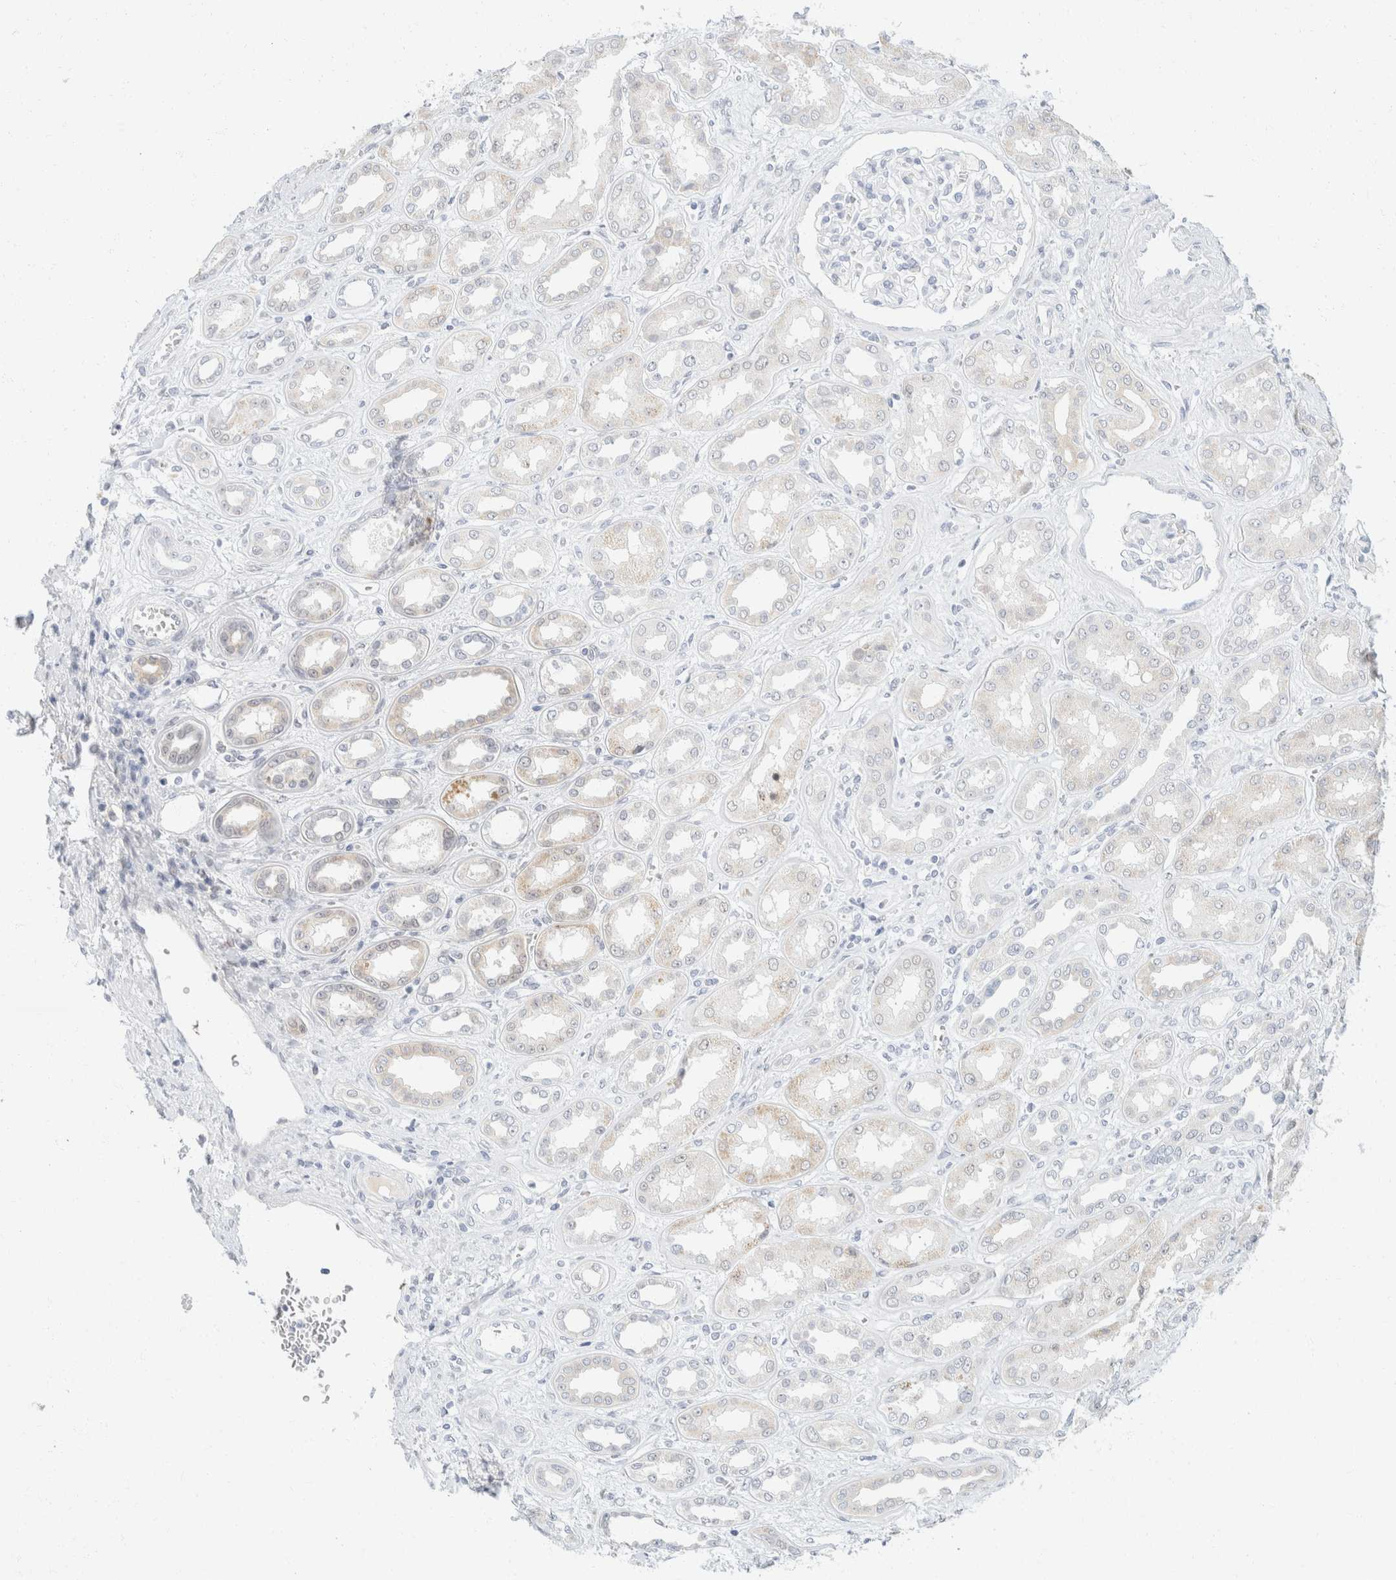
{"staining": {"intensity": "negative", "quantity": "none", "location": "none"}, "tissue": "kidney", "cell_type": "Cells in glomeruli", "image_type": "normal", "snomed": [{"axis": "morphology", "description": "Normal tissue, NOS"}, {"axis": "topography", "description": "Kidney"}], "caption": "Immunohistochemical staining of unremarkable human kidney reveals no significant positivity in cells in glomeruli.", "gene": "KRT20", "patient": {"sex": "male", "age": 59}}